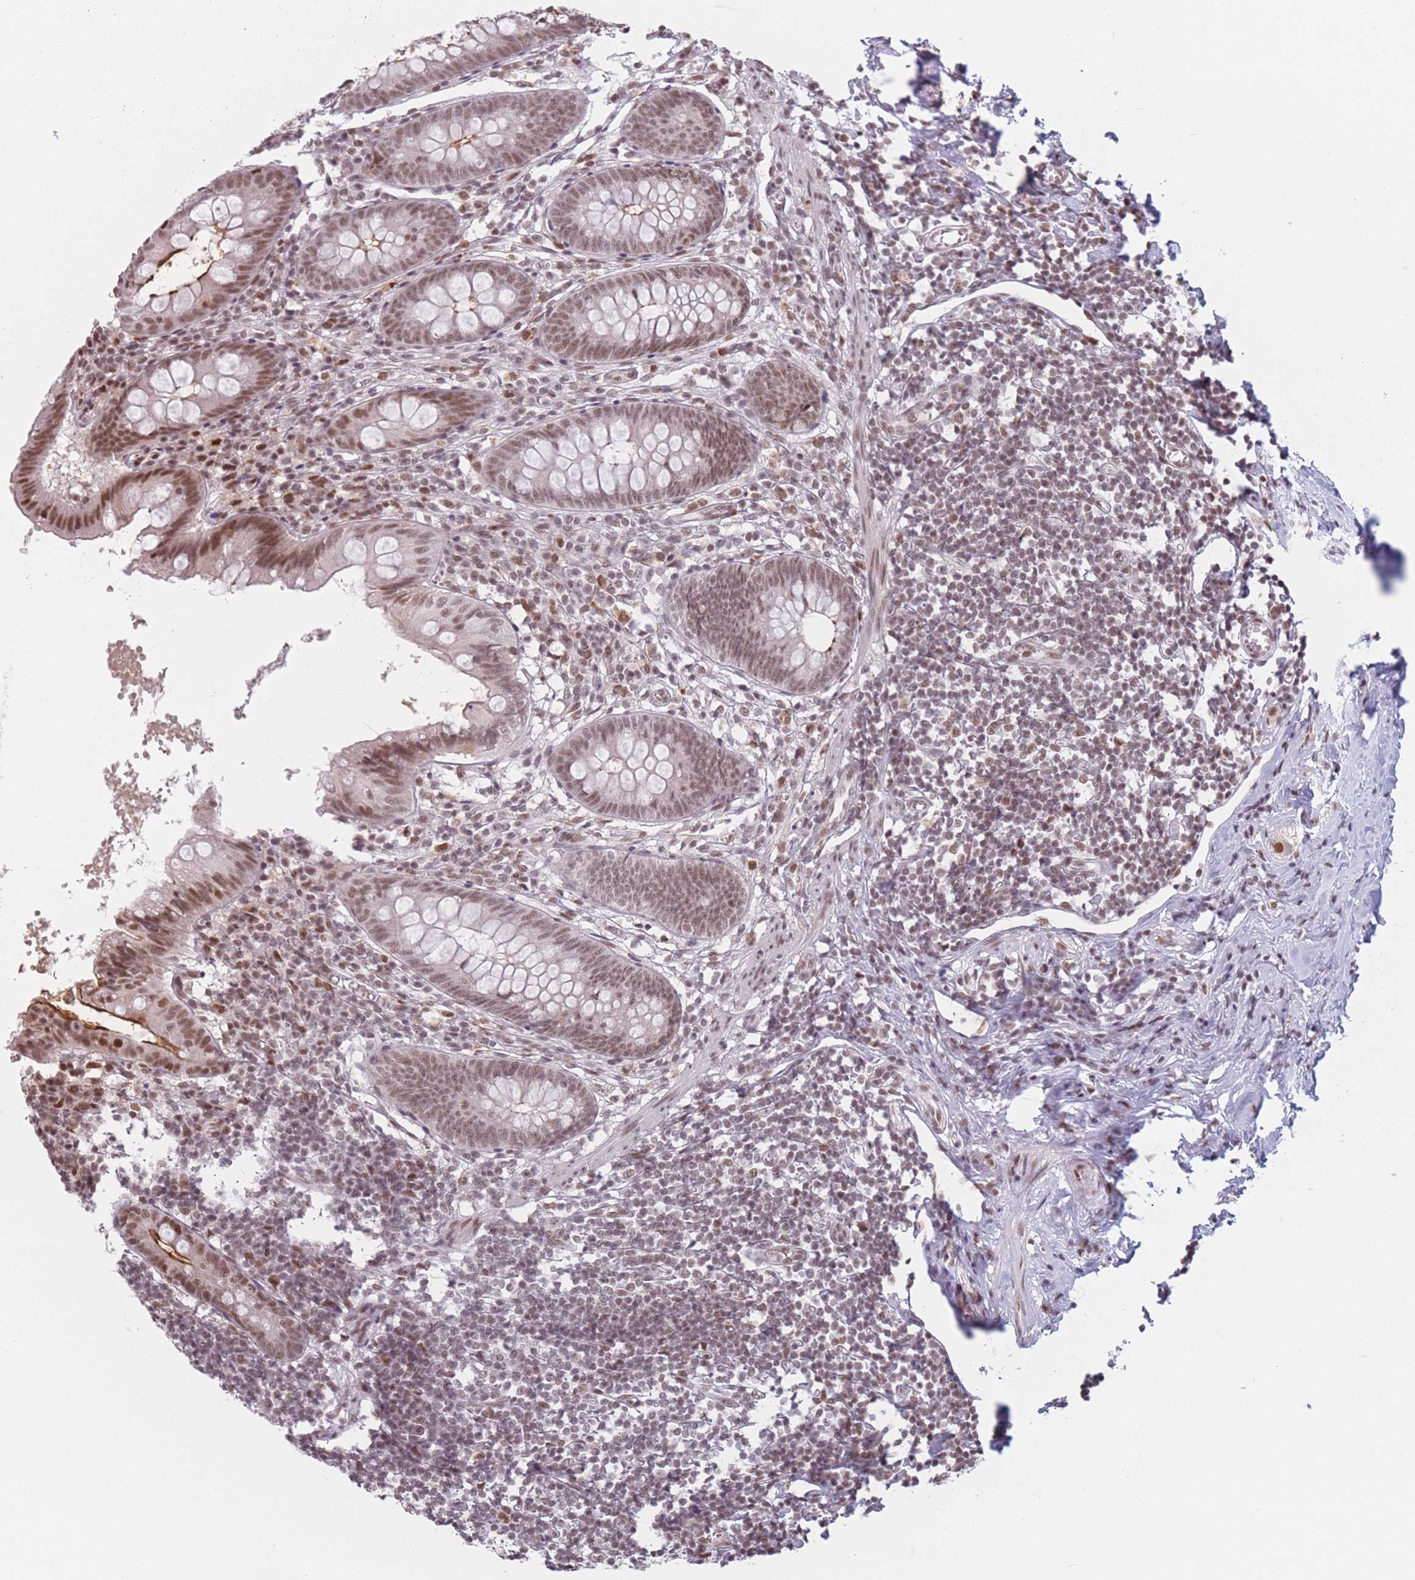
{"staining": {"intensity": "moderate", "quantity": ">75%", "location": "cytoplasmic/membranous,nuclear"}, "tissue": "appendix", "cell_type": "Glandular cells", "image_type": "normal", "snomed": [{"axis": "morphology", "description": "Normal tissue, NOS"}, {"axis": "topography", "description": "Appendix"}], "caption": "Moderate cytoplasmic/membranous,nuclear protein expression is appreciated in approximately >75% of glandular cells in appendix. (Brightfield microscopy of DAB IHC at high magnification).", "gene": "SUPT6H", "patient": {"sex": "female", "age": 51}}